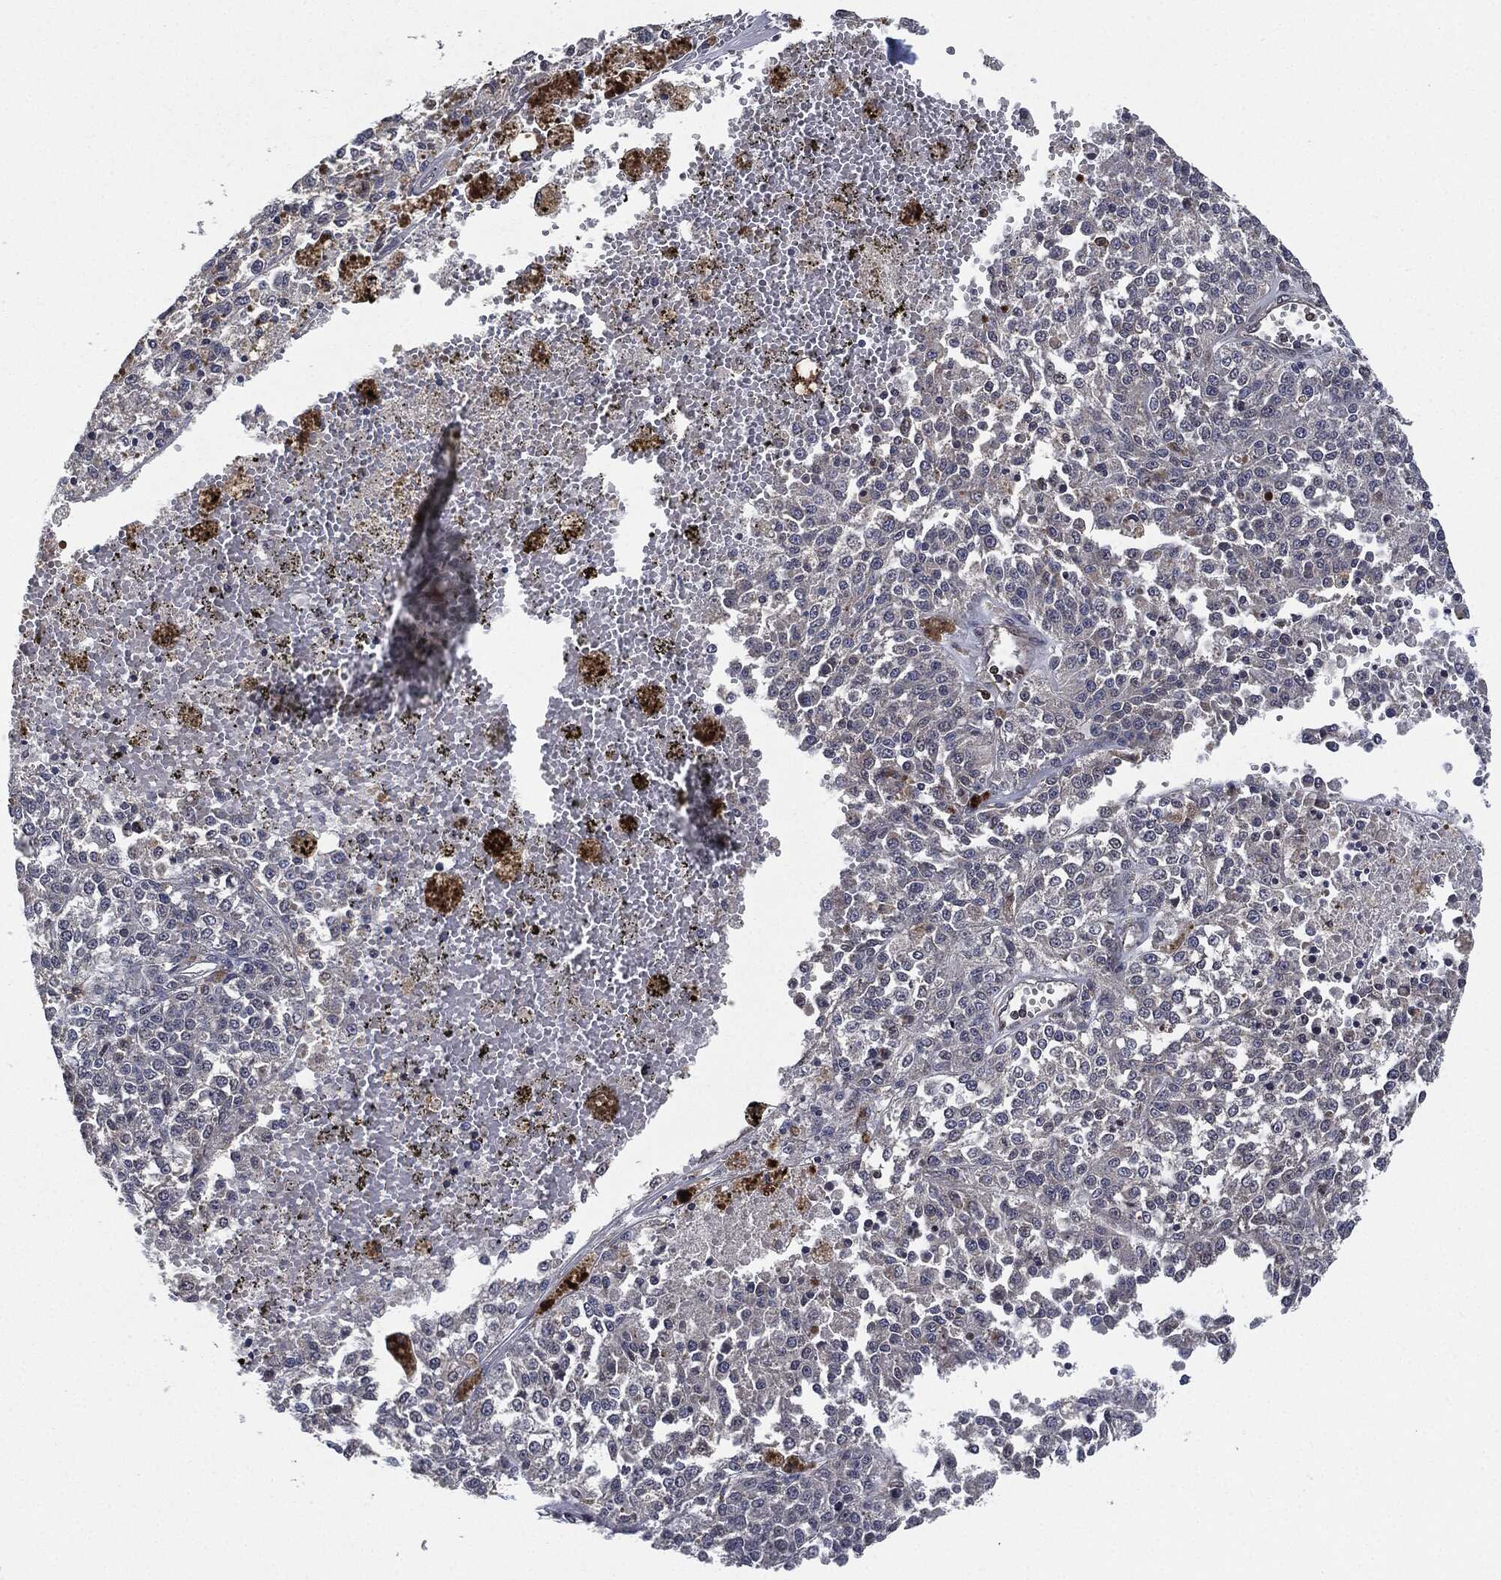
{"staining": {"intensity": "negative", "quantity": "none", "location": "none"}, "tissue": "melanoma", "cell_type": "Tumor cells", "image_type": "cancer", "snomed": [{"axis": "morphology", "description": "Malignant melanoma, Metastatic site"}, {"axis": "topography", "description": "Lymph node"}], "caption": "The immunohistochemistry (IHC) micrograph has no significant staining in tumor cells of malignant melanoma (metastatic site) tissue.", "gene": "UBR1", "patient": {"sex": "female", "age": 64}}